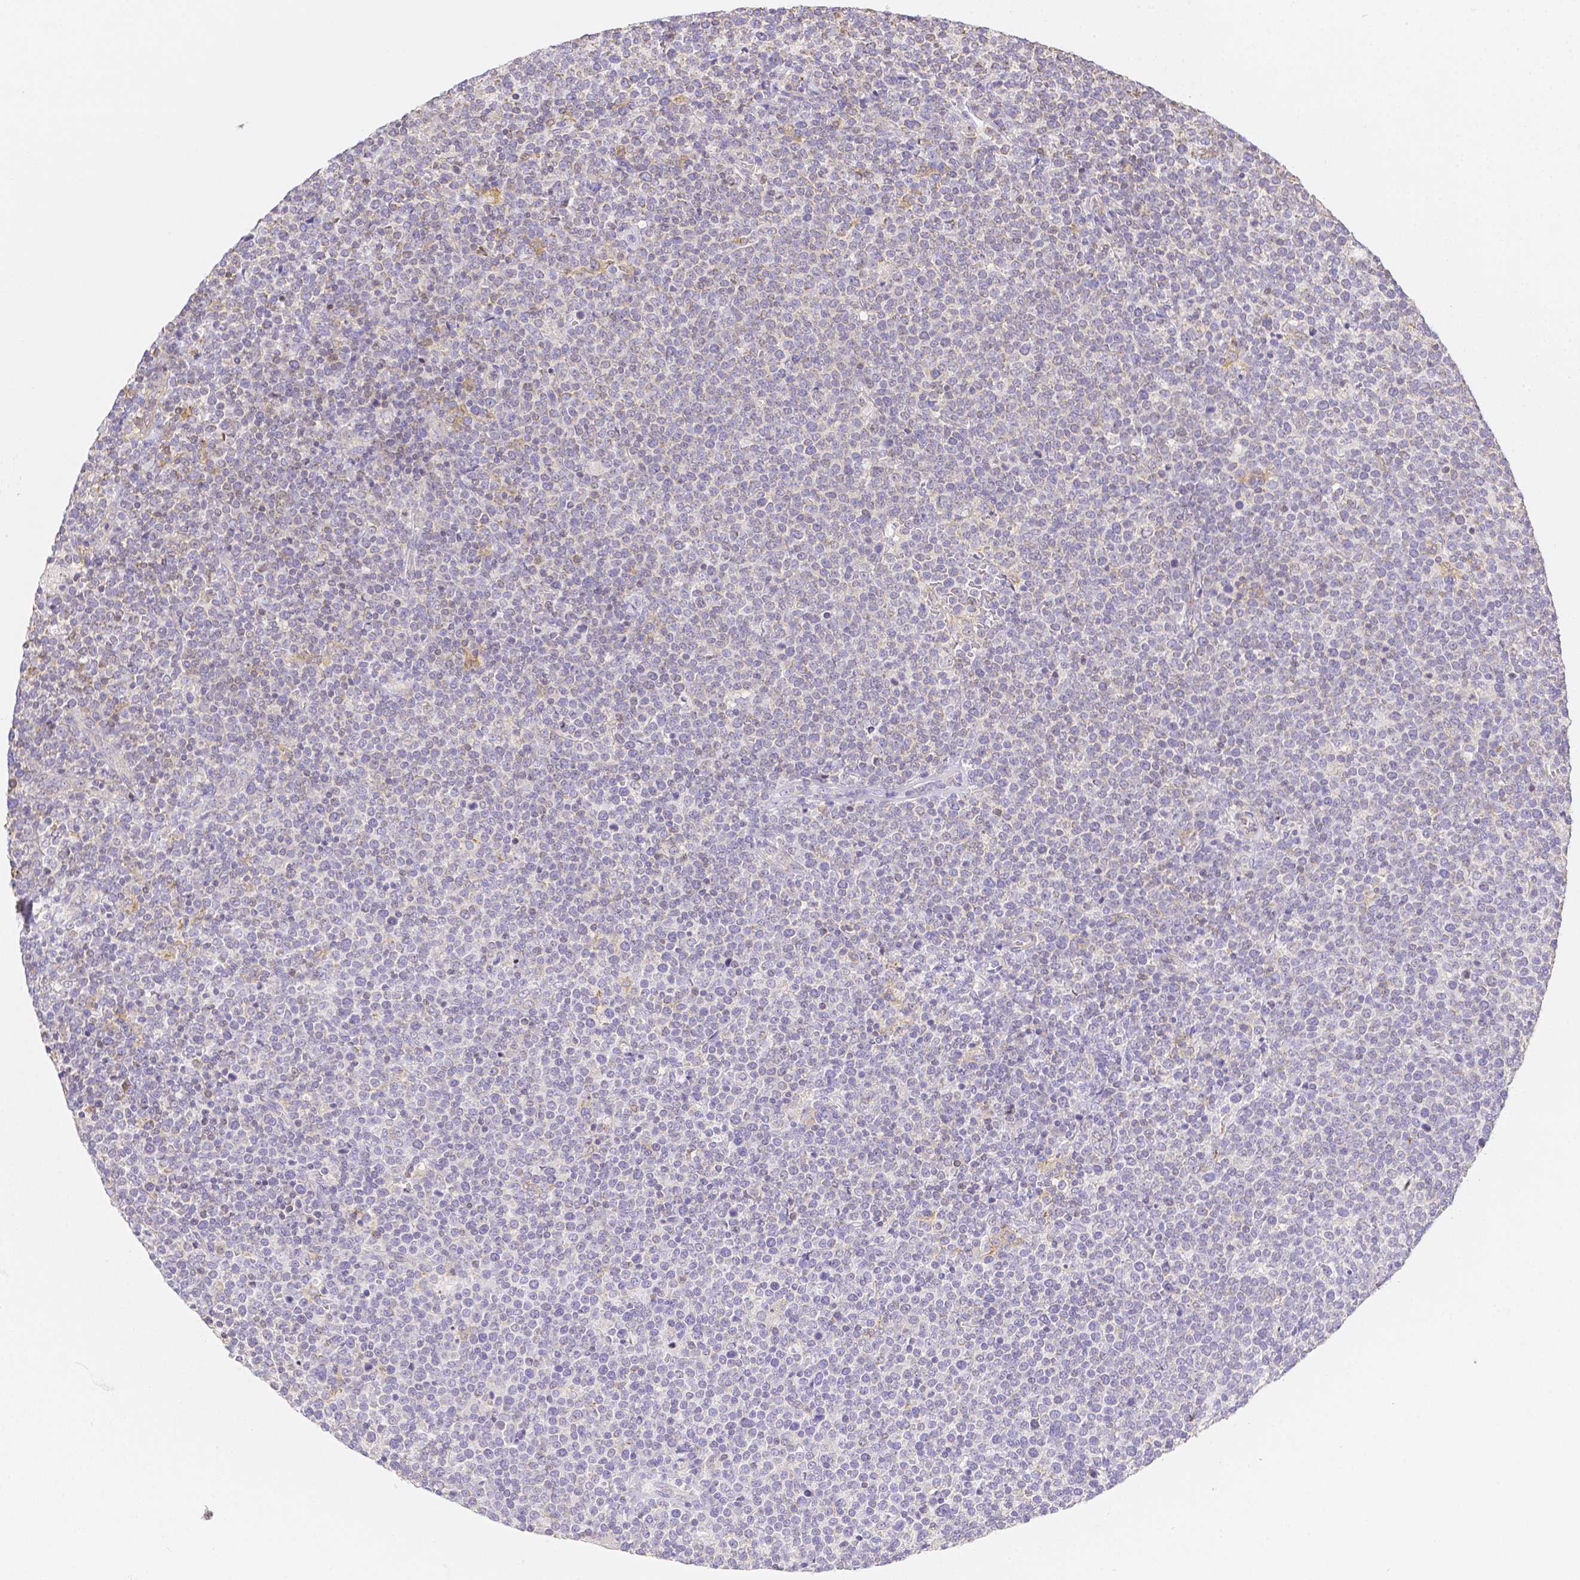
{"staining": {"intensity": "weak", "quantity": "<25%", "location": "cytoplasmic/membranous"}, "tissue": "lymphoma", "cell_type": "Tumor cells", "image_type": "cancer", "snomed": [{"axis": "morphology", "description": "Malignant lymphoma, non-Hodgkin's type, High grade"}, {"axis": "topography", "description": "Lymph node"}], "caption": "Tumor cells show no significant protein expression in high-grade malignant lymphoma, non-Hodgkin's type.", "gene": "ASAH2", "patient": {"sex": "male", "age": 61}}